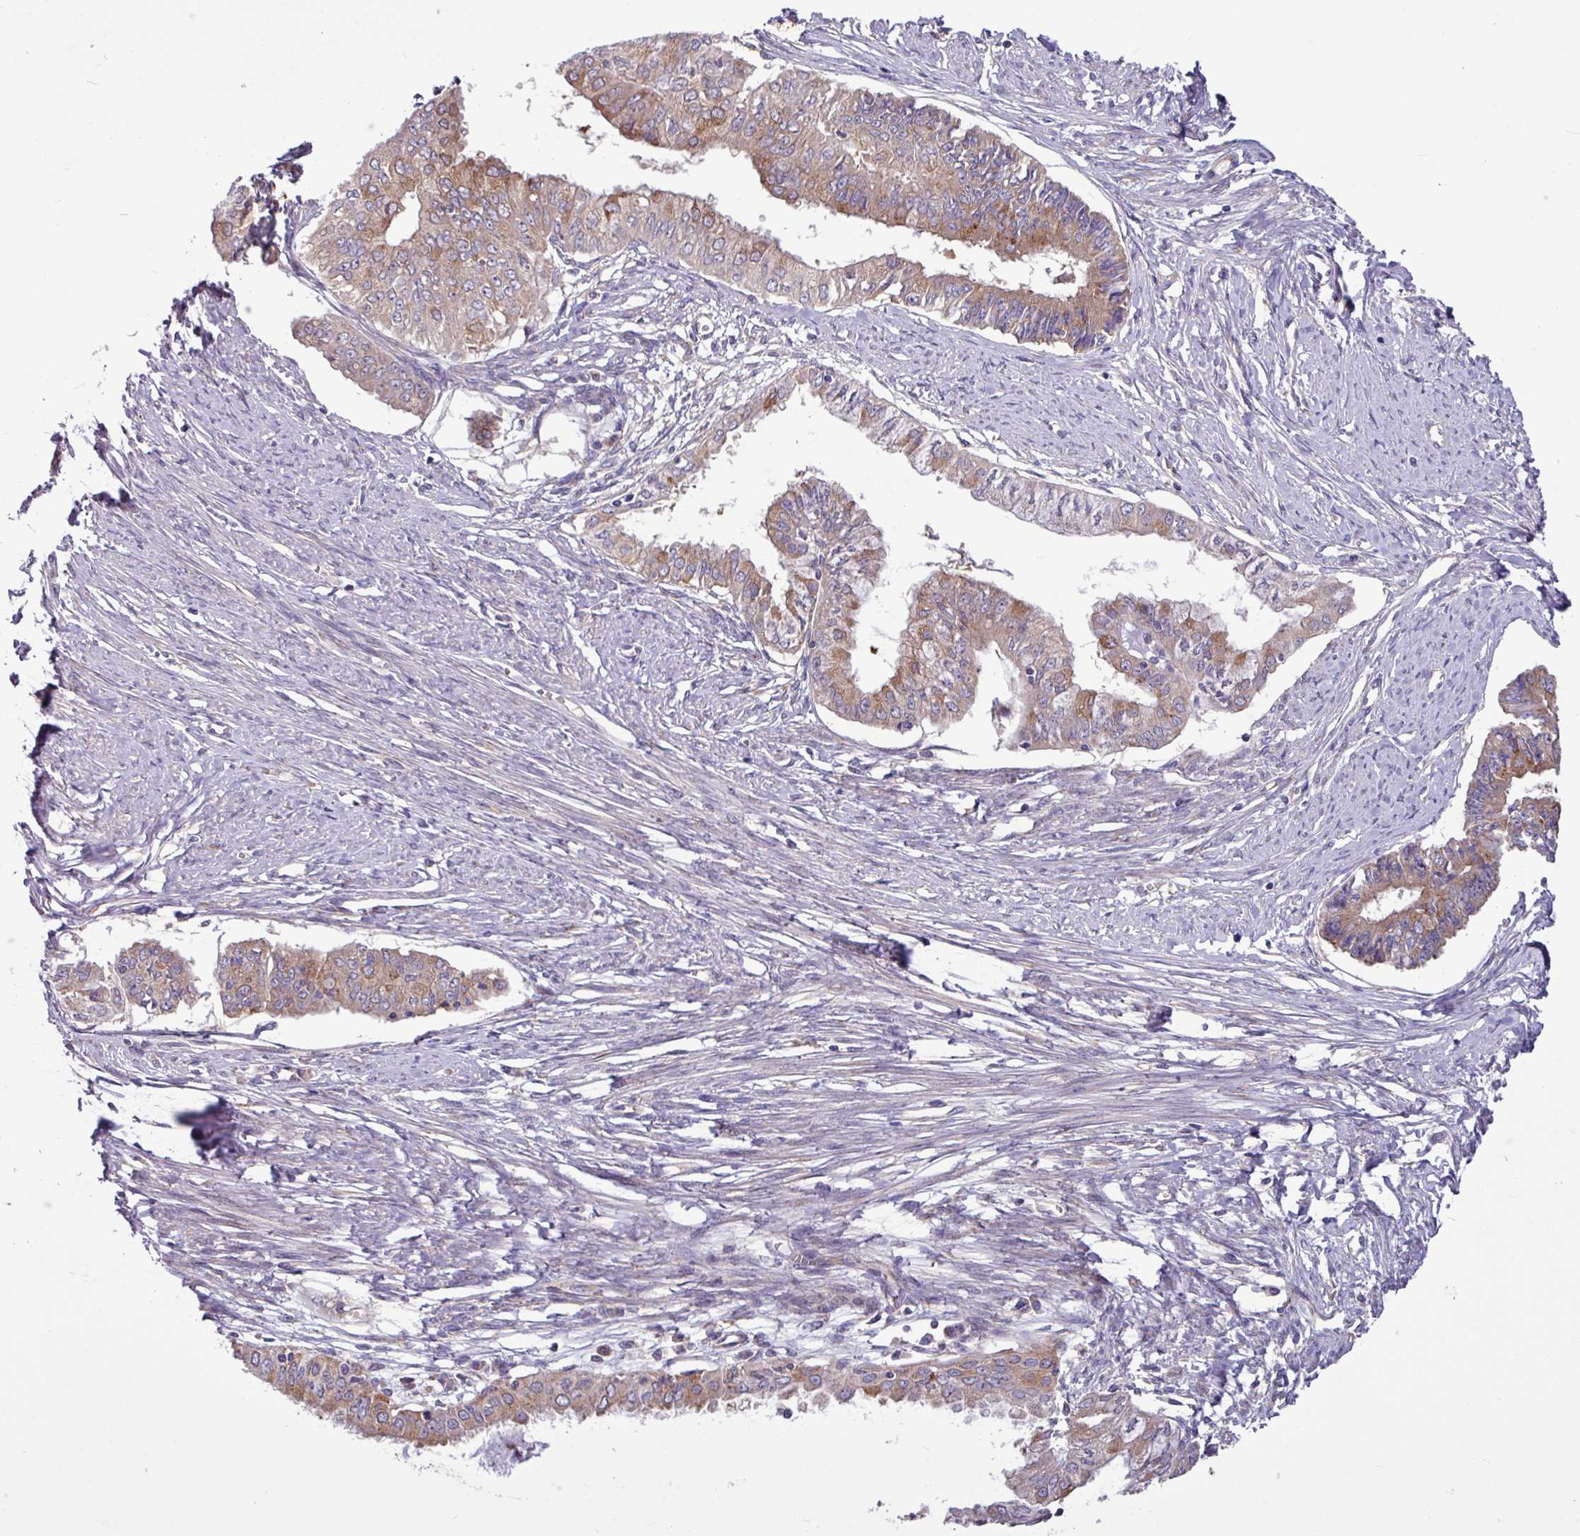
{"staining": {"intensity": "moderate", "quantity": "25%-75%", "location": "cytoplasmic/membranous"}, "tissue": "endometrial cancer", "cell_type": "Tumor cells", "image_type": "cancer", "snomed": [{"axis": "morphology", "description": "Adenocarcinoma, NOS"}, {"axis": "topography", "description": "Endometrium"}], "caption": "An image showing moderate cytoplasmic/membranous staining in about 25%-75% of tumor cells in endometrial cancer, as visualized by brown immunohistochemical staining.", "gene": "LSM12", "patient": {"sex": "female", "age": 76}}